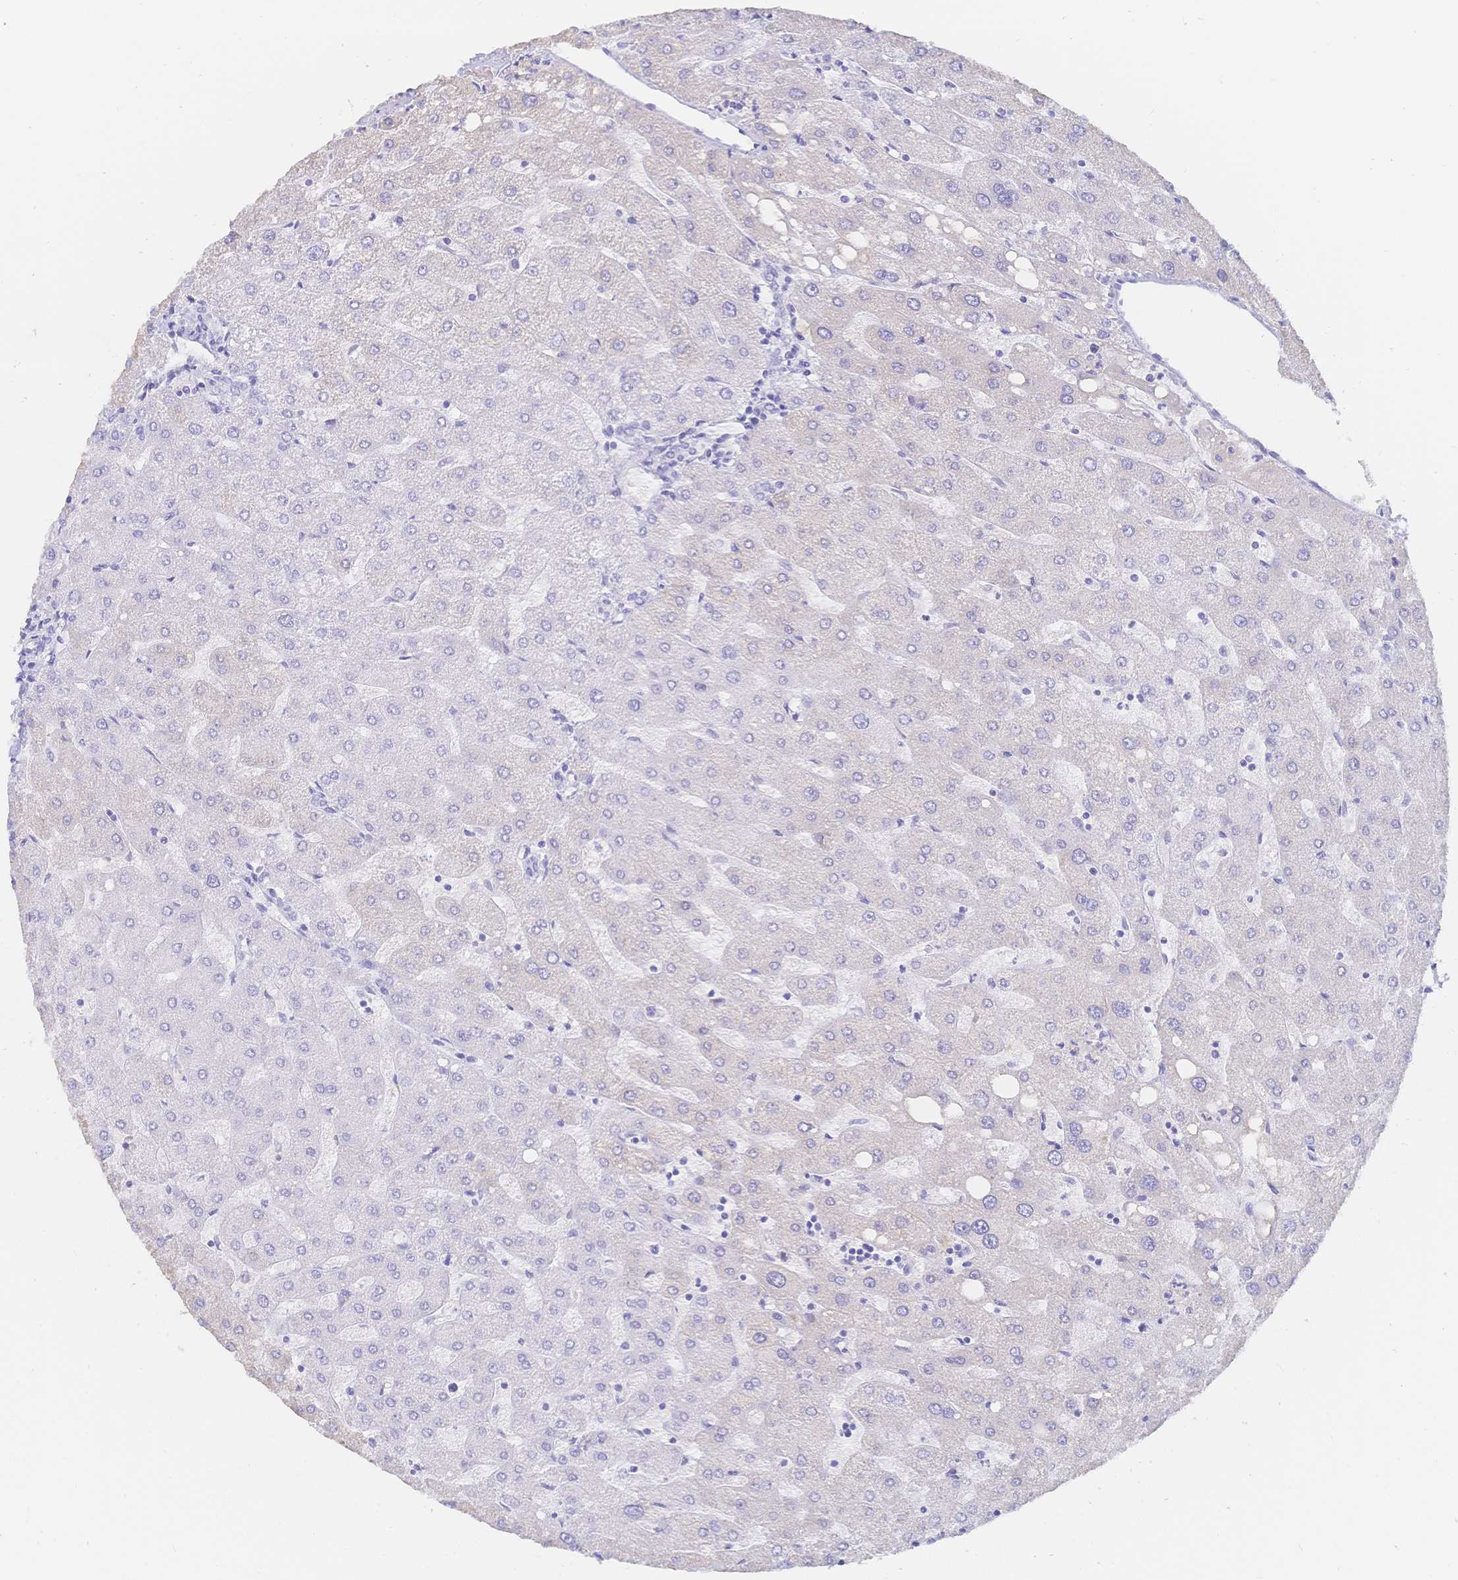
{"staining": {"intensity": "negative", "quantity": "none", "location": "none"}, "tissue": "liver", "cell_type": "Cholangiocytes", "image_type": "normal", "snomed": [{"axis": "morphology", "description": "Normal tissue, NOS"}, {"axis": "topography", "description": "Liver"}], "caption": "An immunohistochemistry (IHC) micrograph of benign liver is shown. There is no staining in cholangiocytes of liver. (Immunohistochemistry, brightfield microscopy, high magnification).", "gene": "RRM1", "patient": {"sex": "male", "age": 67}}